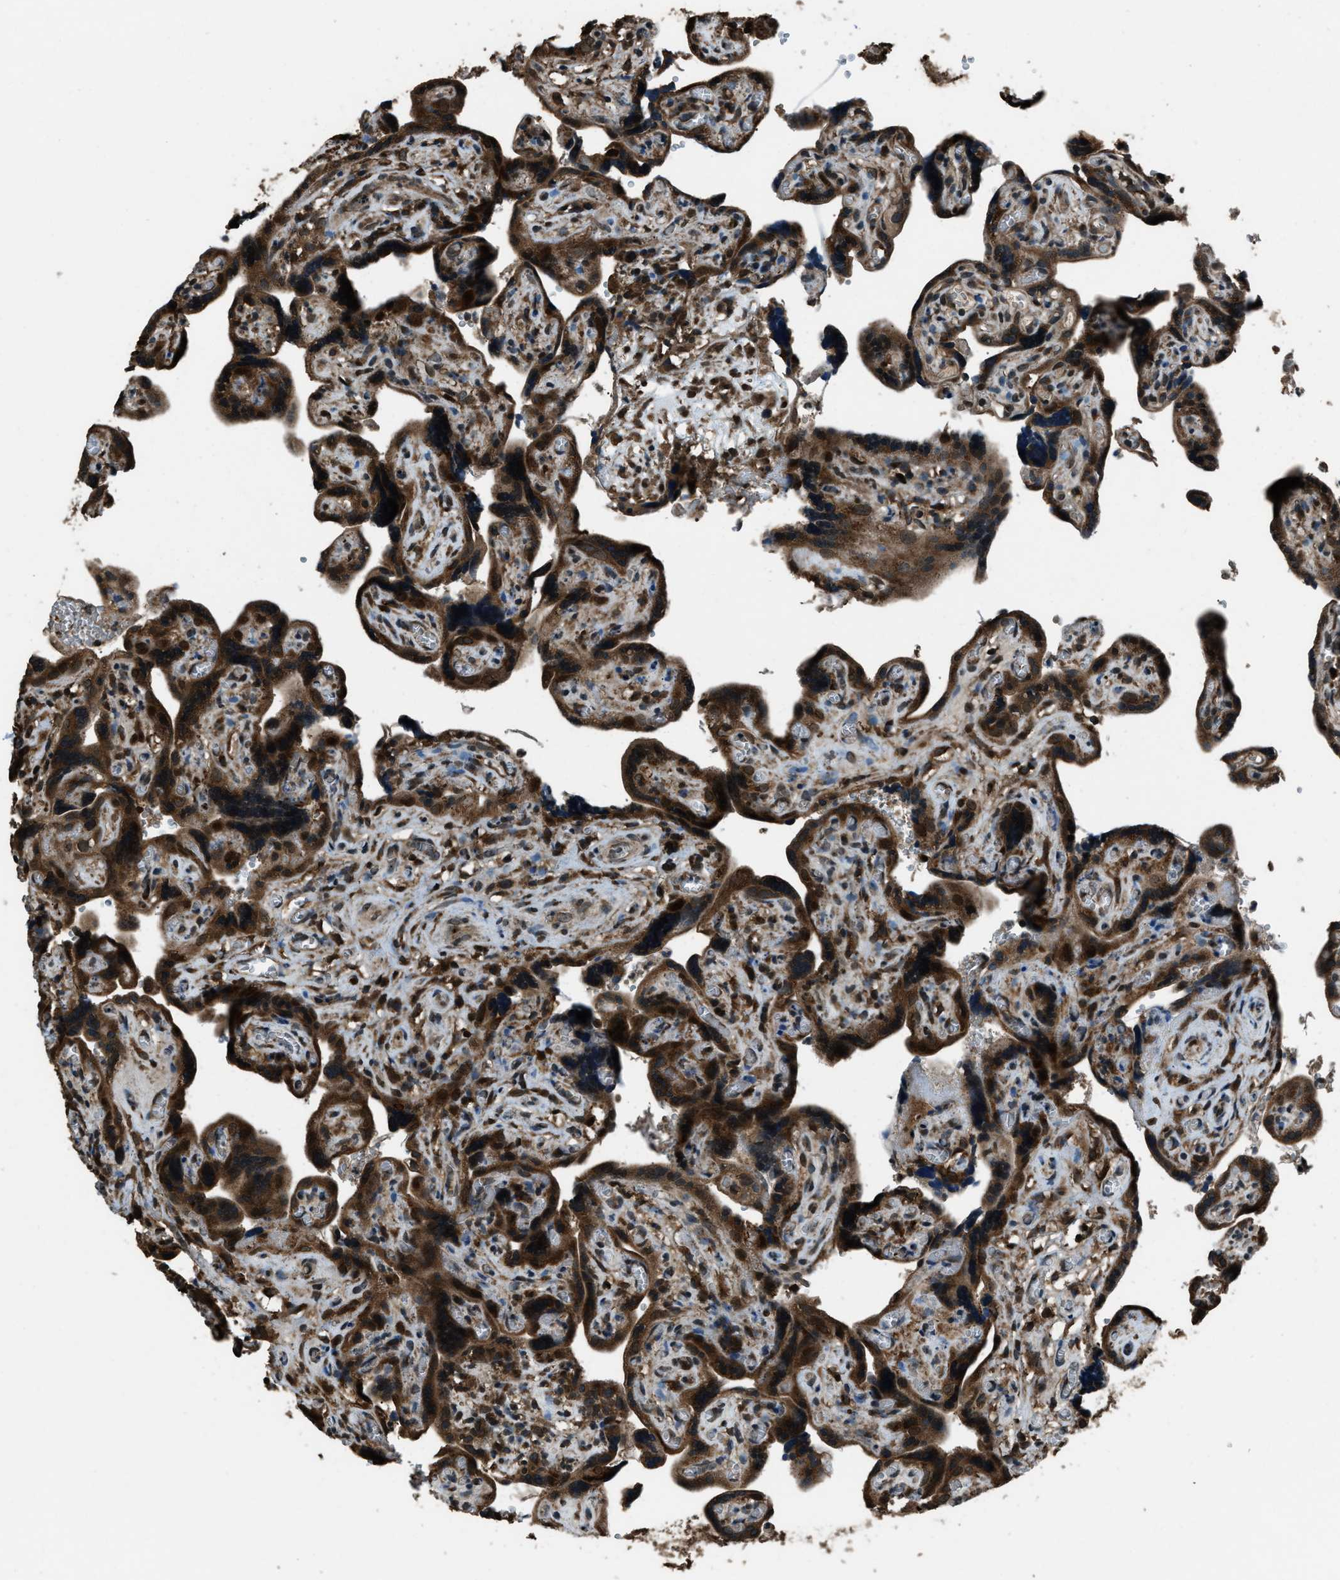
{"staining": {"intensity": "strong", "quantity": ">75%", "location": "cytoplasmic/membranous"}, "tissue": "placenta", "cell_type": "Decidual cells", "image_type": "normal", "snomed": [{"axis": "morphology", "description": "Normal tissue, NOS"}, {"axis": "topography", "description": "Placenta"}], "caption": "About >75% of decidual cells in normal placenta demonstrate strong cytoplasmic/membranous protein positivity as visualized by brown immunohistochemical staining.", "gene": "TRIM4", "patient": {"sex": "female", "age": 30}}